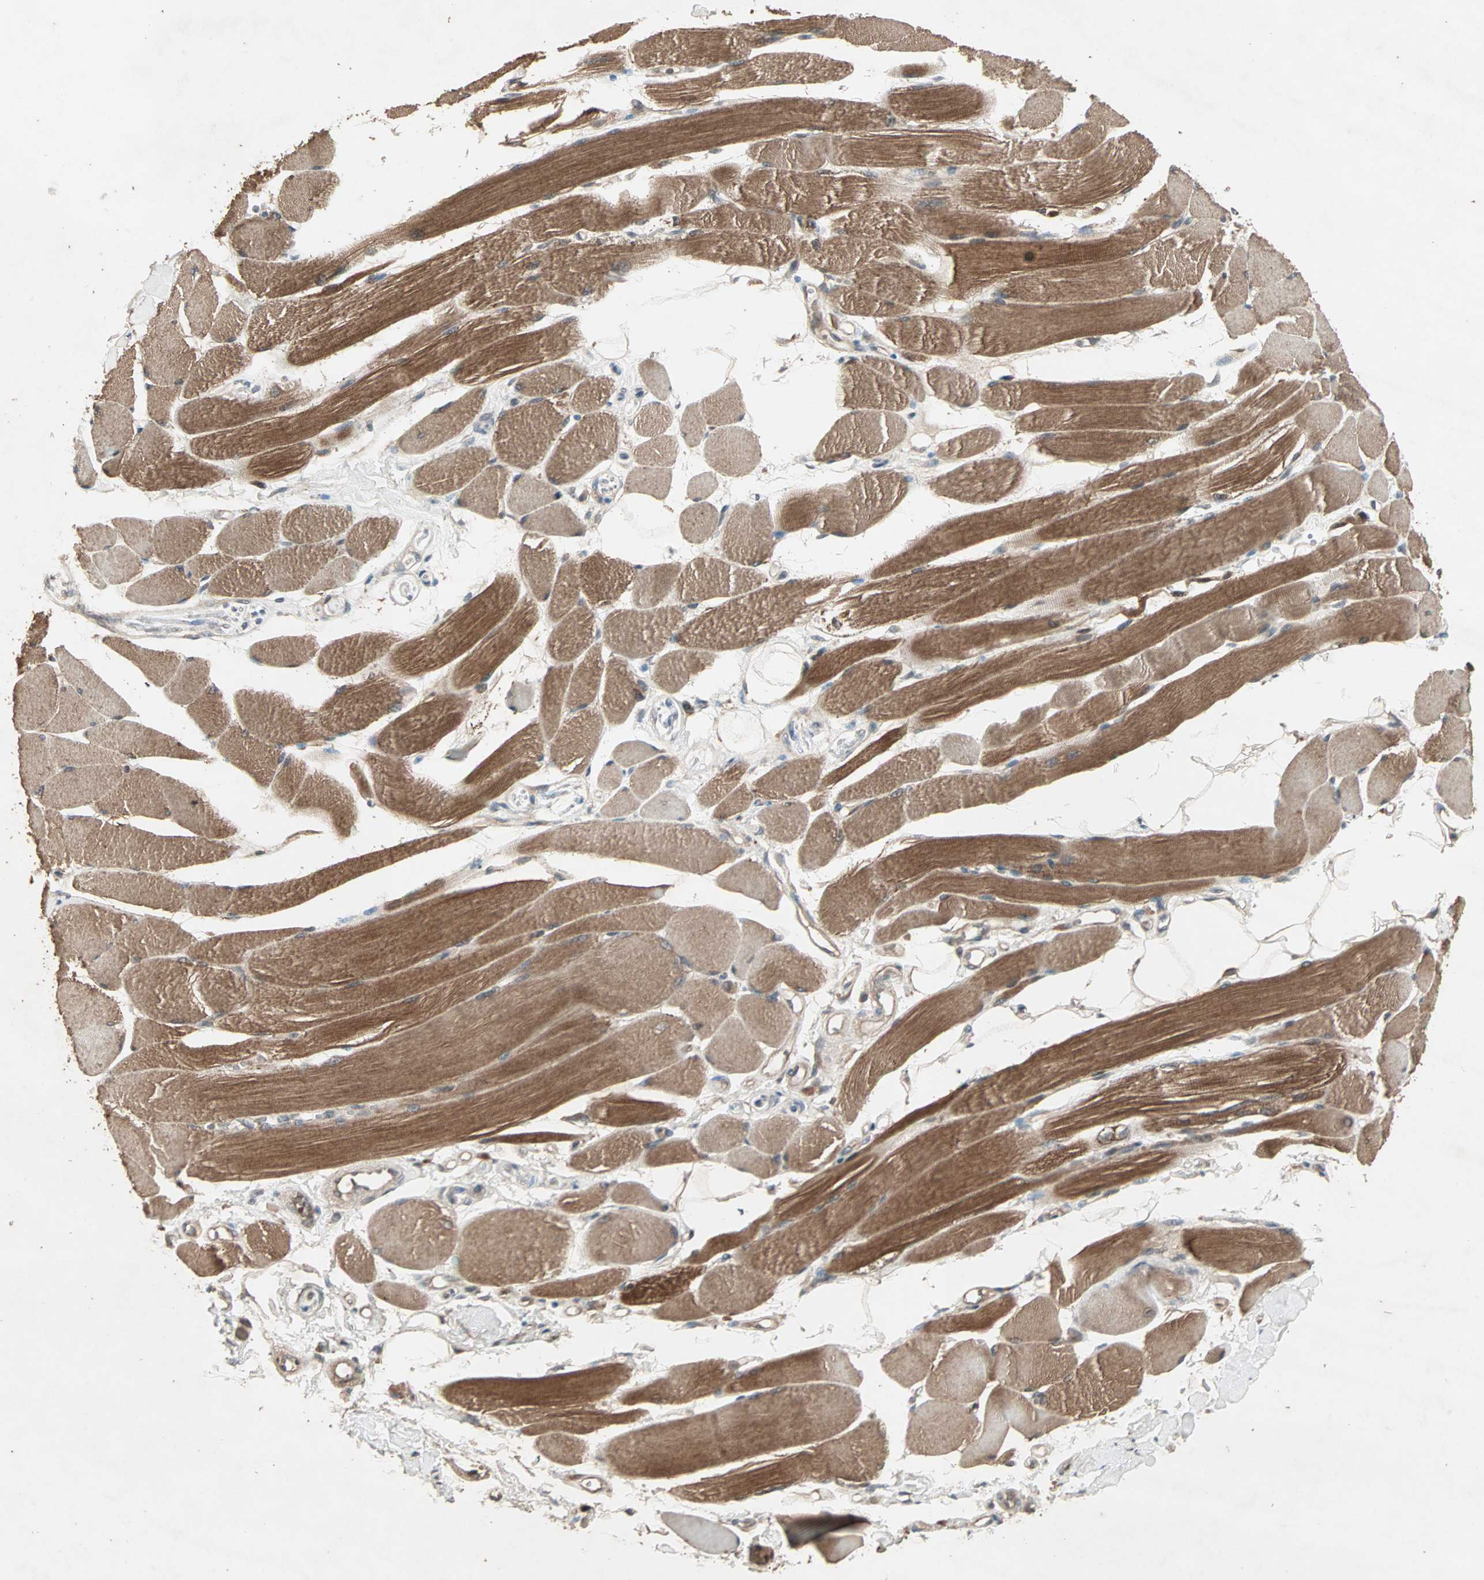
{"staining": {"intensity": "moderate", "quantity": ">75%", "location": "cytoplasmic/membranous"}, "tissue": "skeletal muscle", "cell_type": "Myocytes", "image_type": "normal", "snomed": [{"axis": "morphology", "description": "Normal tissue, NOS"}, {"axis": "topography", "description": "Skeletal muscle"}, {"axis": "topography", "description": "Peripheral nerve tissue"}], "caption": "DAB immunohistochemical staining of unremarkable skeletal muscle exhibits moderate cytoplasmic/membranous protein staining in approximately >75% of myocytes.", "gene": "UBAC1", "patient": {"sex": "female", "age": 84}}